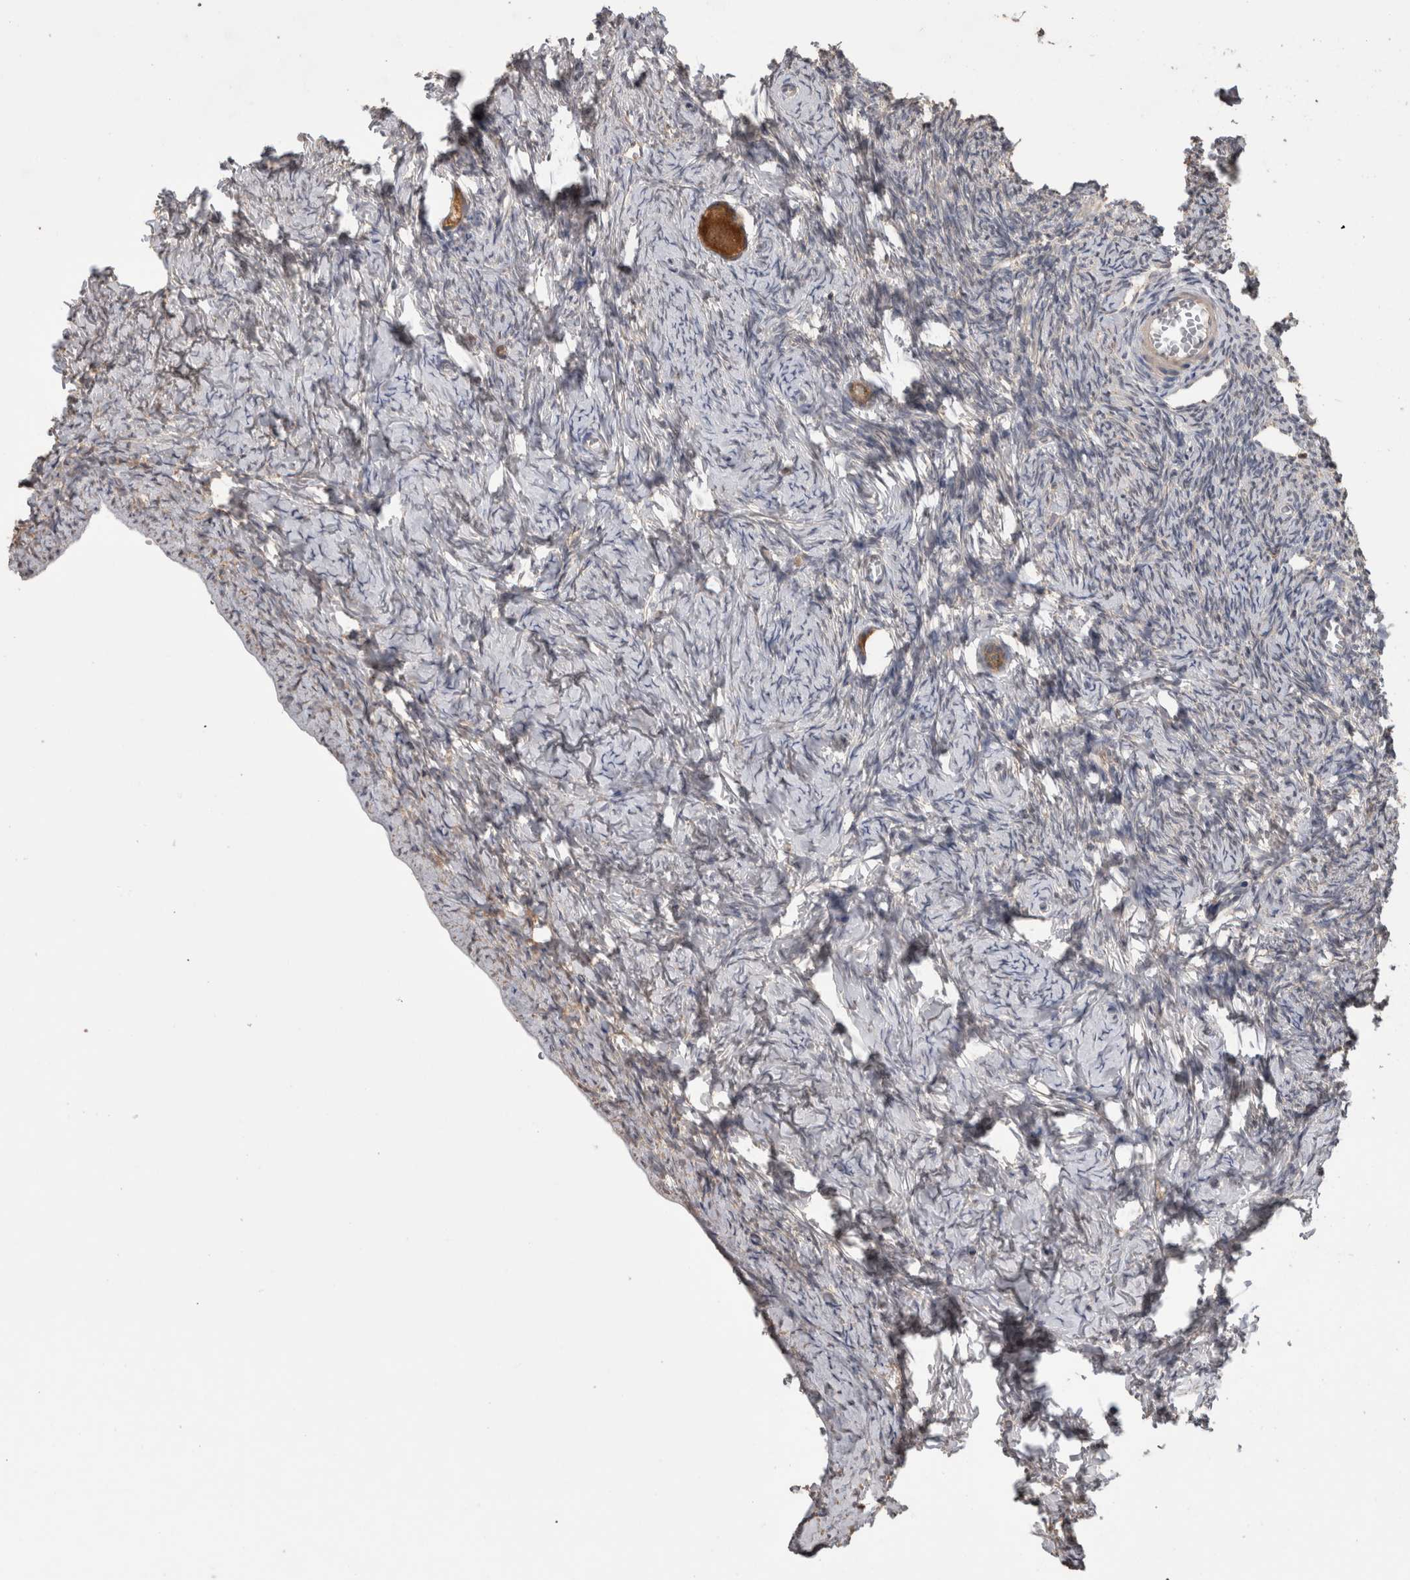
{"staining": {"intensity": "strong", "quantity": ">75%", "location": "cytoplasmic/membranous"}, "tissue": "ovary", "cell_type": "Follicle cells", "image_type": "normal", "snomed": [{"axis": "morphology", "description": "Normal tissue, NOS"}, {"axis": "topography", "description": "Ovary"}], "caption": "An immunohistochemistry (IHC) image of normal tissue is shown. Protein staining in brown highlights strong cytoplasmic/membranous positivity in ovary within follicle cells. The staining was performed using DAB, with brown indicating positive protein expression. Nuclei are stained blue with hematoxylin.", "gene": "TBCE", "patient": {"sex": "female", "age": 27}}